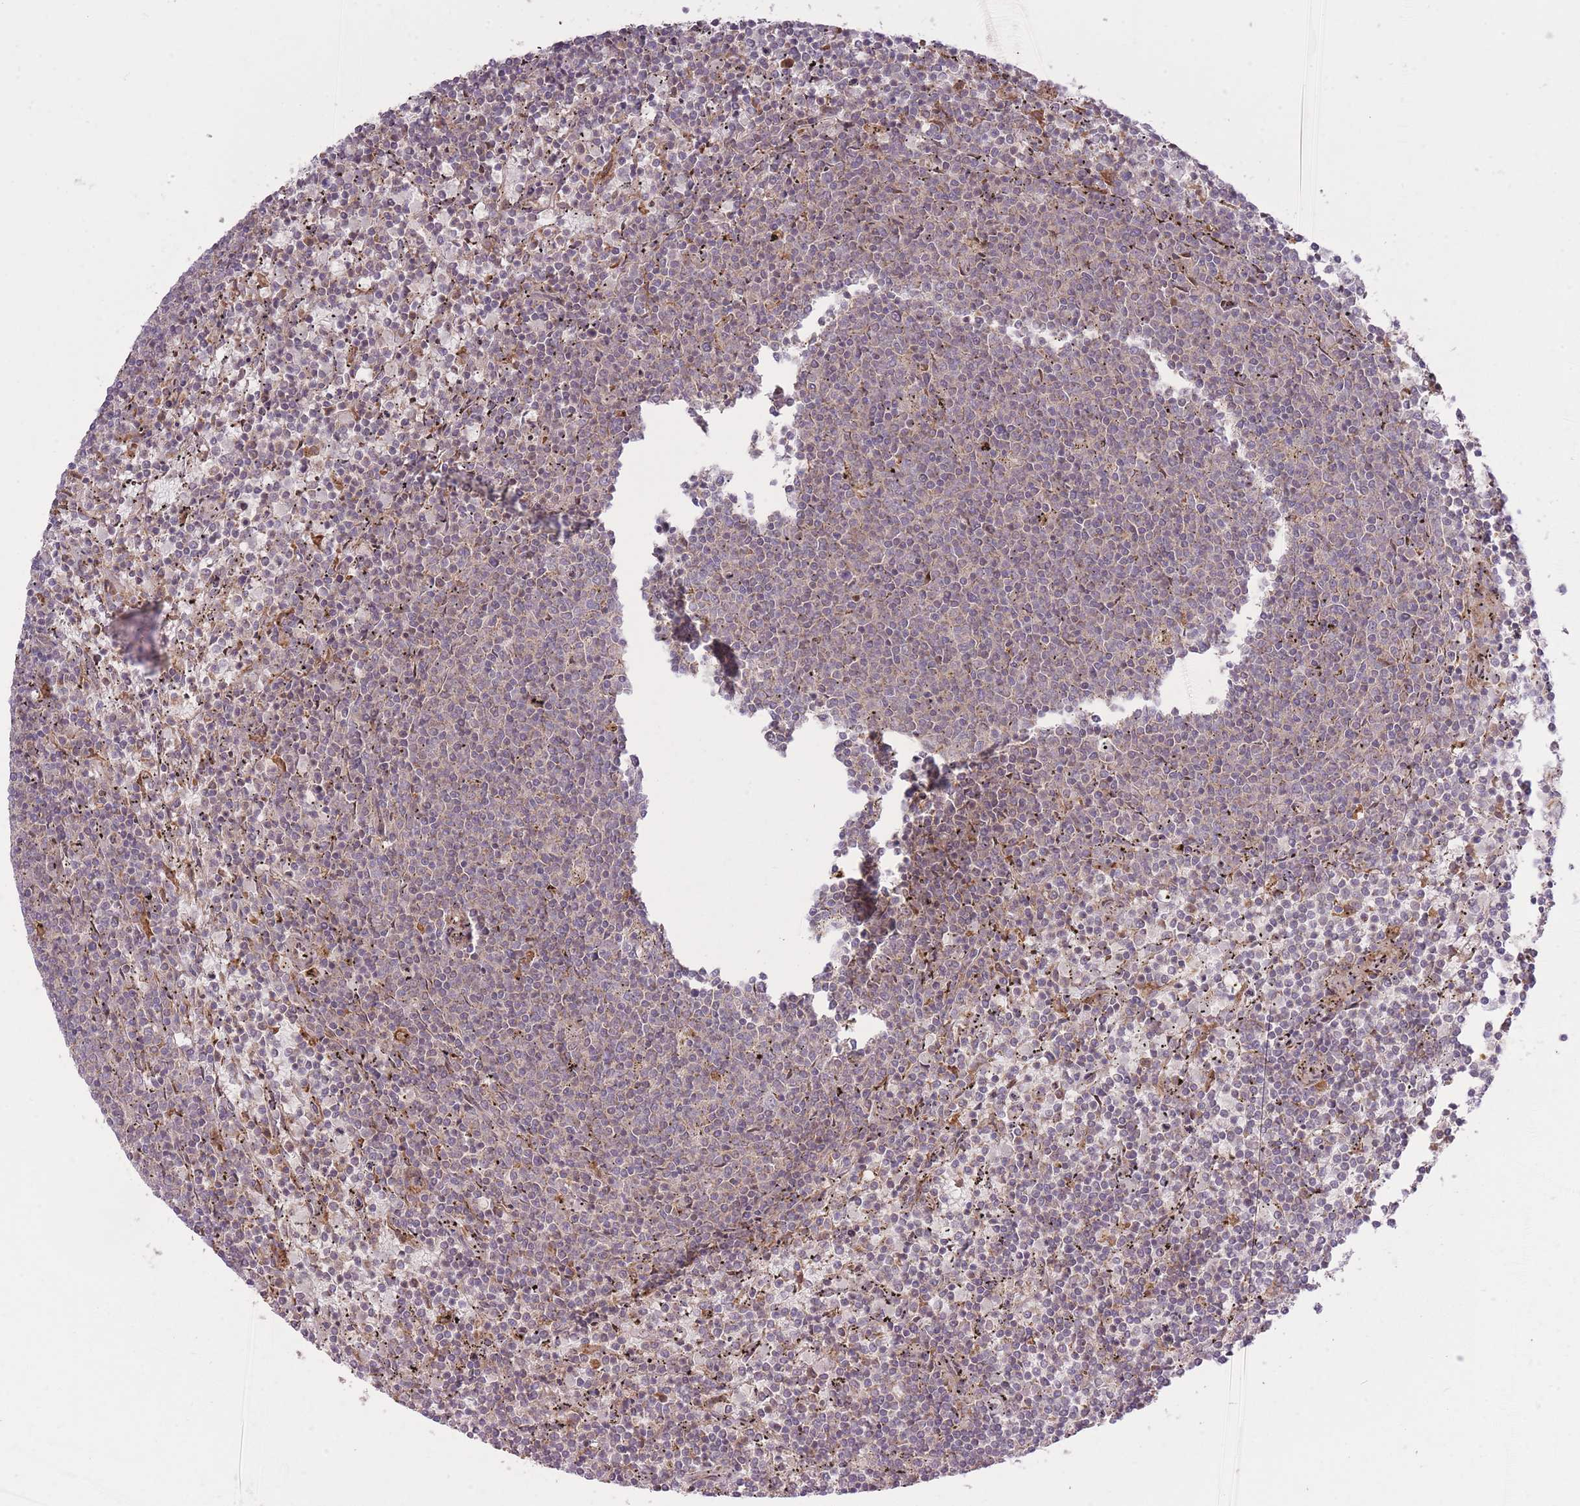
{"staining": {"intensity": "negative", "quantity": "none", "location": "none"}, "tissue": "lymphoma", "cell_type": "Tumor cells", "image_type": "cancer", "snomed": [{"axis": "morphology", "description": "Malignant lymphoma, non-Hodgkin's type, Low grade"}, {"axis": "topography", "description": "Spleen"}], "caption": "The immunohistochemistry (IHC) photomicrograph has no significant positivity in tumor cells of lymphoma tissue. (IHC, brightfield microscopy, high magnification).", "gene": "ZNF391", "patient": {"sex": "female", "age": 50}}